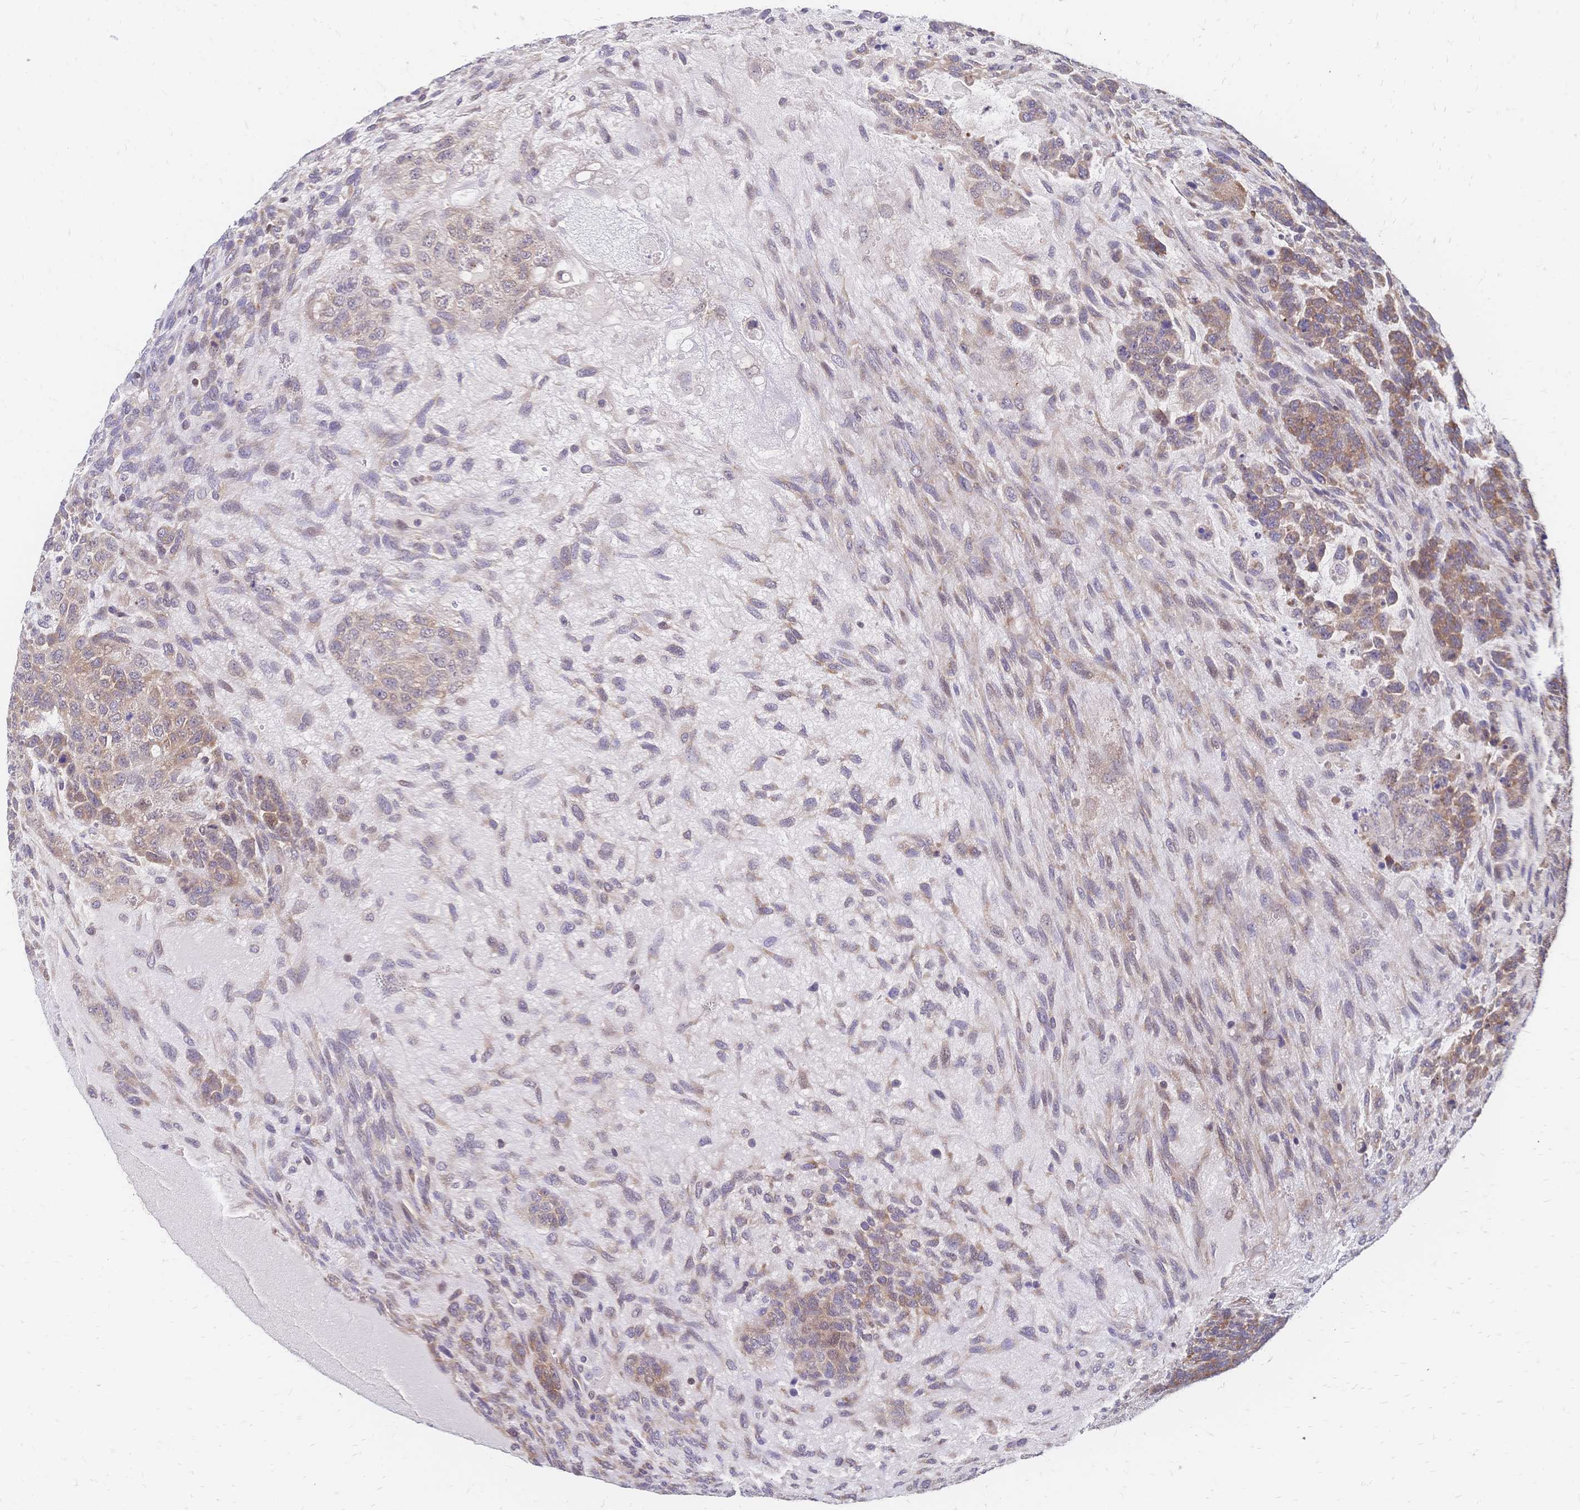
{"staining": {"intensity": "weak", "quantity": "<25%", "location": "cytoplasmic/membranous"}, "tissue": "testis cancer", "cell_type": "Tumor cells", "image_type": "cancer", "snomed": [{"axis": "morphology", "description": "Normal tissue, NOS"}, {"axis": "morphology", "description": "Carcinoma, Embryonal, NOS"}, {"axis": "topography", "description": "Testis"}, {"axis": "topography", "description": "Epididymis"}], "caption": "Tumor cells are negative for protein expression in human embryonal carcinoma (testis).", "gene": "CBX7", "patient": {"sex": "male", "age": 23}}